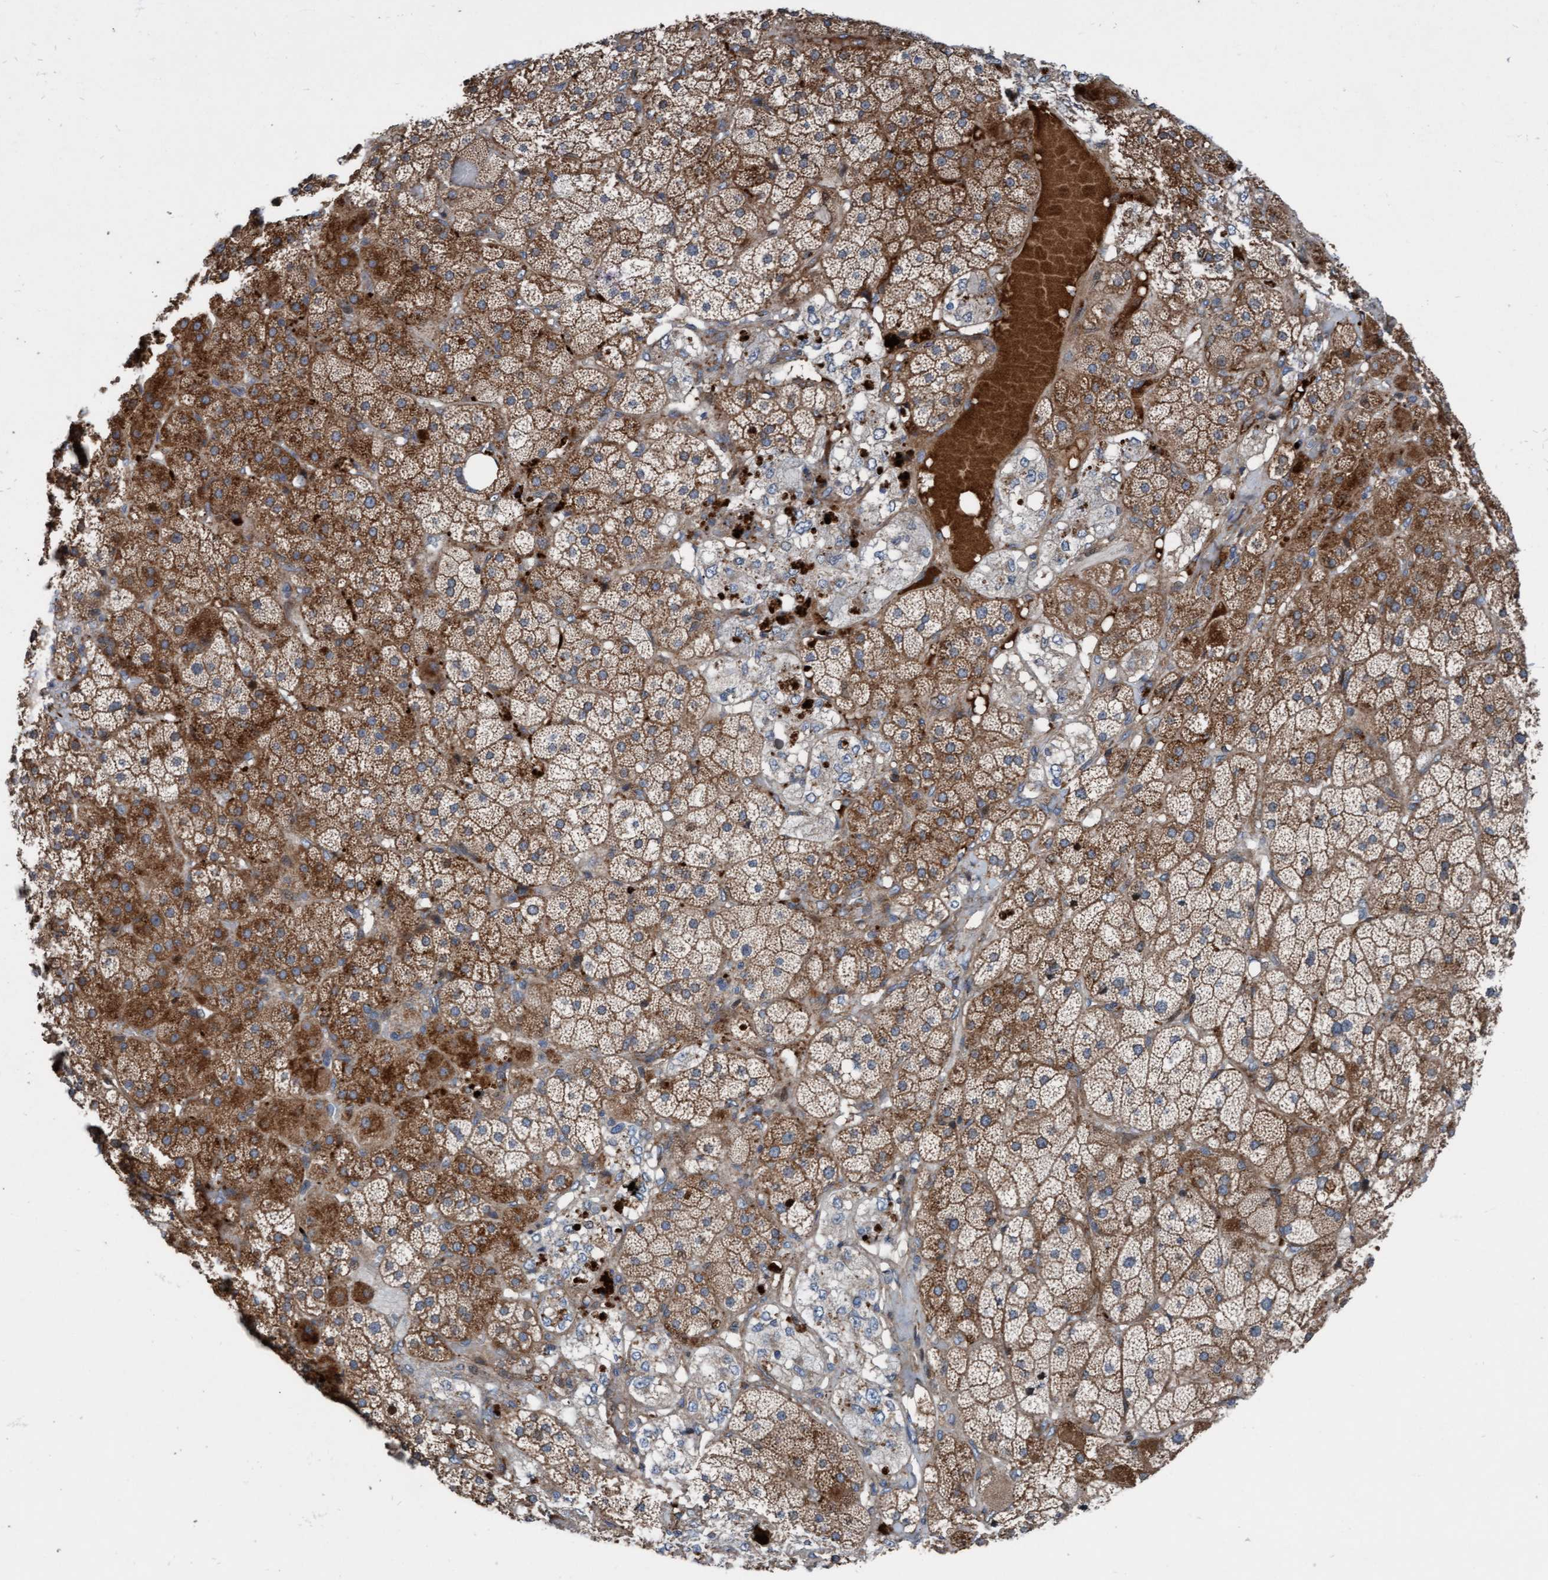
{"staining": {"intensity": "moderate", "quantity": ">75%", "location": "cytoplasmic/membranous"}, "tissue": "adrenal gland", "cell_type": "Glandular cells", "image_type": "normal", "snomed": [{"axis": "morphology", "description": "Normal tissue, NOS"}, {"axis": "topography", "description": "Adrenal gland"}], "caption": "Adrenal gland stained with a brown dye reveals moderate cytoplasmic/membranous positive staining in about >75% of glandular cells.", "gene": "KLHL26", "patient": {"sex": "male", "age": 57}}